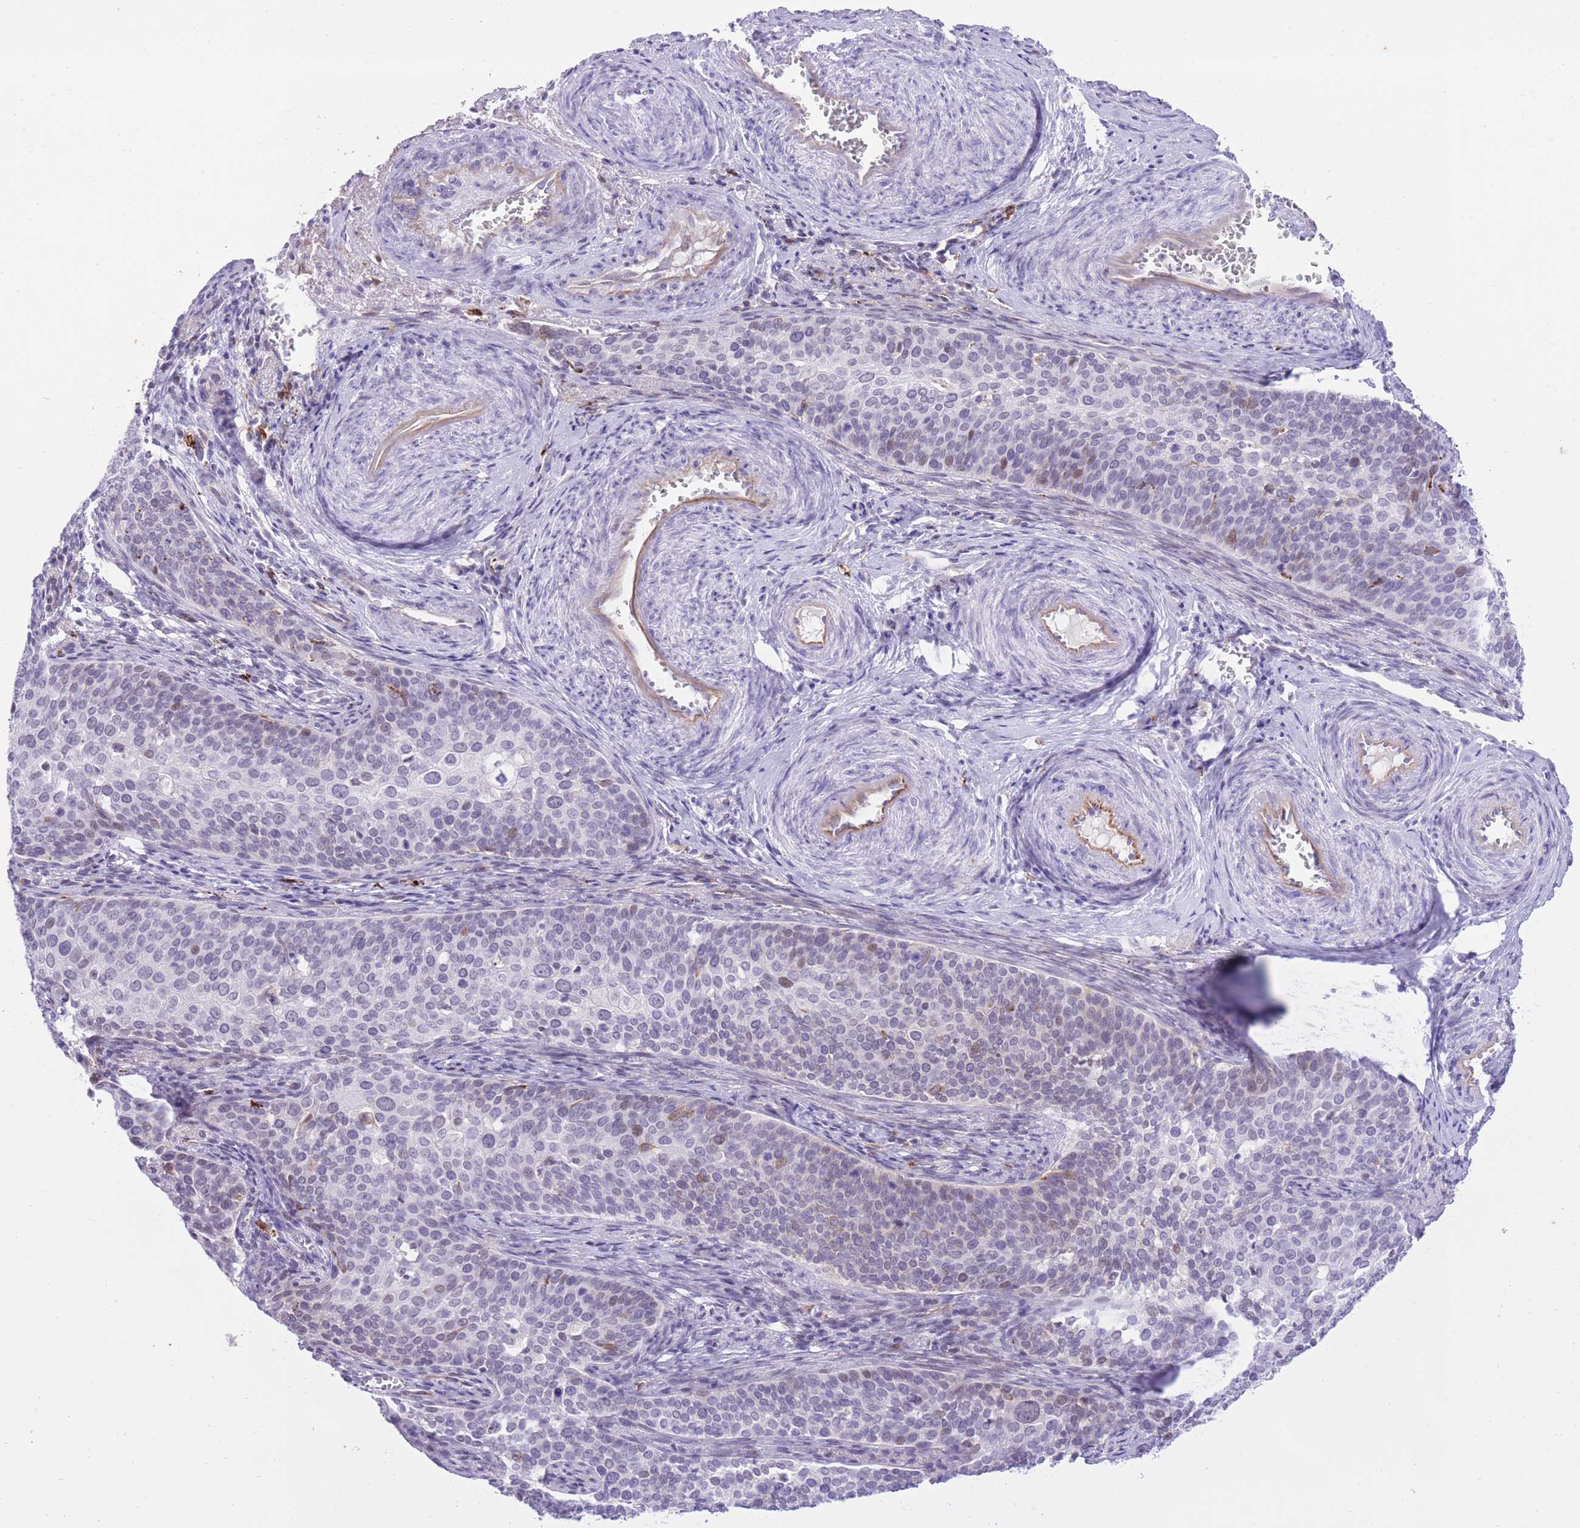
{"staining": {"intensity": "weak", "quantity": "<25%", "location": "nuclear"}, "tissue": "cervical cancer", "cell_type": "Tumor cells", "image_type": "cancer", "snomed": [{"axis": "morphology", "description": "Squamous cell carcinoma, NOS"}, {"axis": "topography", "description": "Cervix"}], "caption": "IHC of human squamous cell carcinoma (cervical) demonstrates no staining in tumor cells.", "gene": "MEIS3", "patient": {"sex": "female", "age": 44}}